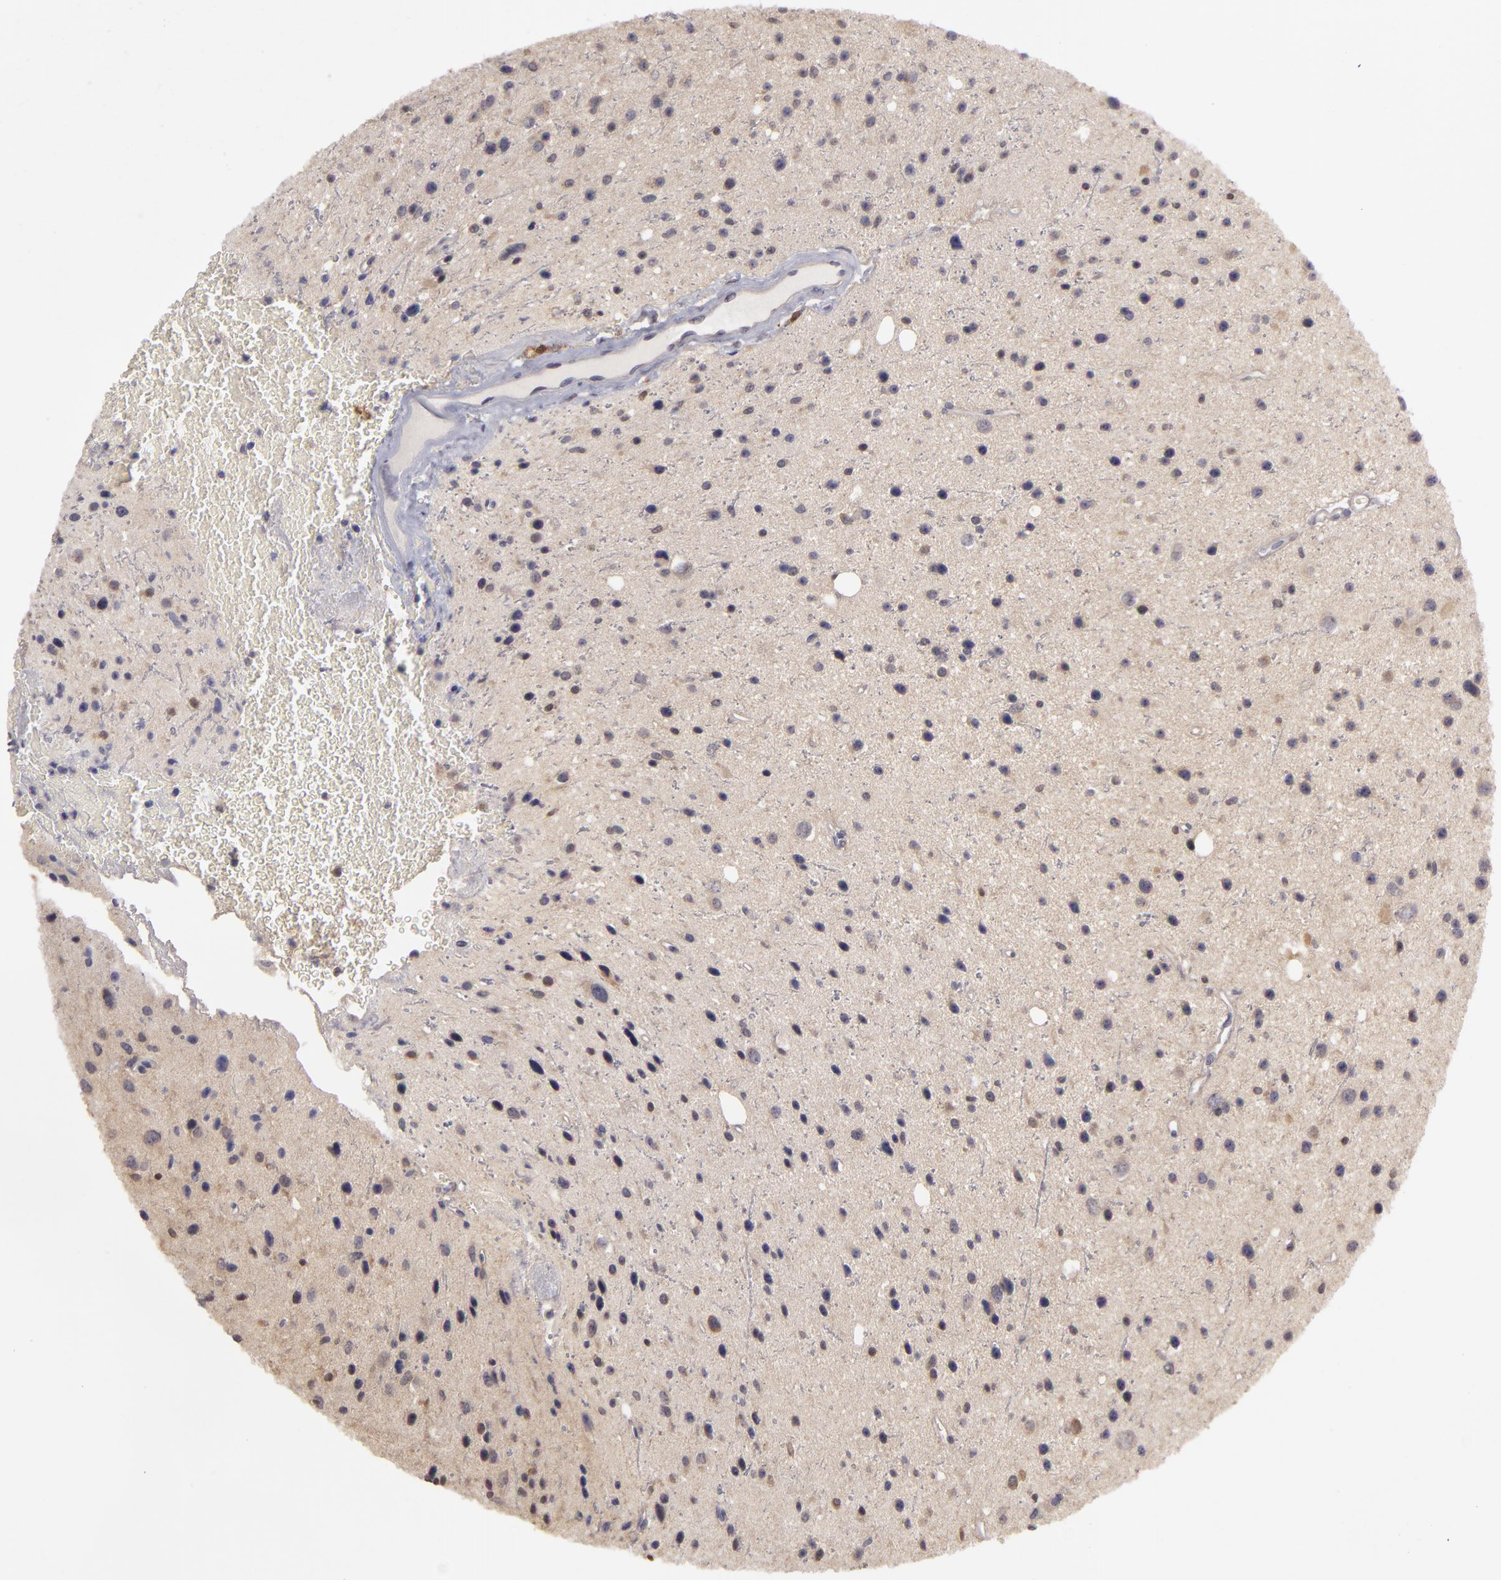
{"staining": {"intensity": "negative", "quantity": "none", "location": "none"}, "tissue": "glioma", "cell_type": "Tumor cells", "image_type": "cancer", "snomed": [{"axis": "morphology", "description": "Glioma, malignant, Low grade"}, {"axis": "topography", "description": "Brain"}], "caption": "Immunohistochemistry (IHC) of malignant glioma (low-grade) reveals no positivity in tumor cells. The staining is performed using DAB brown chromogen with nuclei counter-stained in using hematoxylin.", "gene": "GNPDA1", "patient": {"sex": "female", "age": 46}}